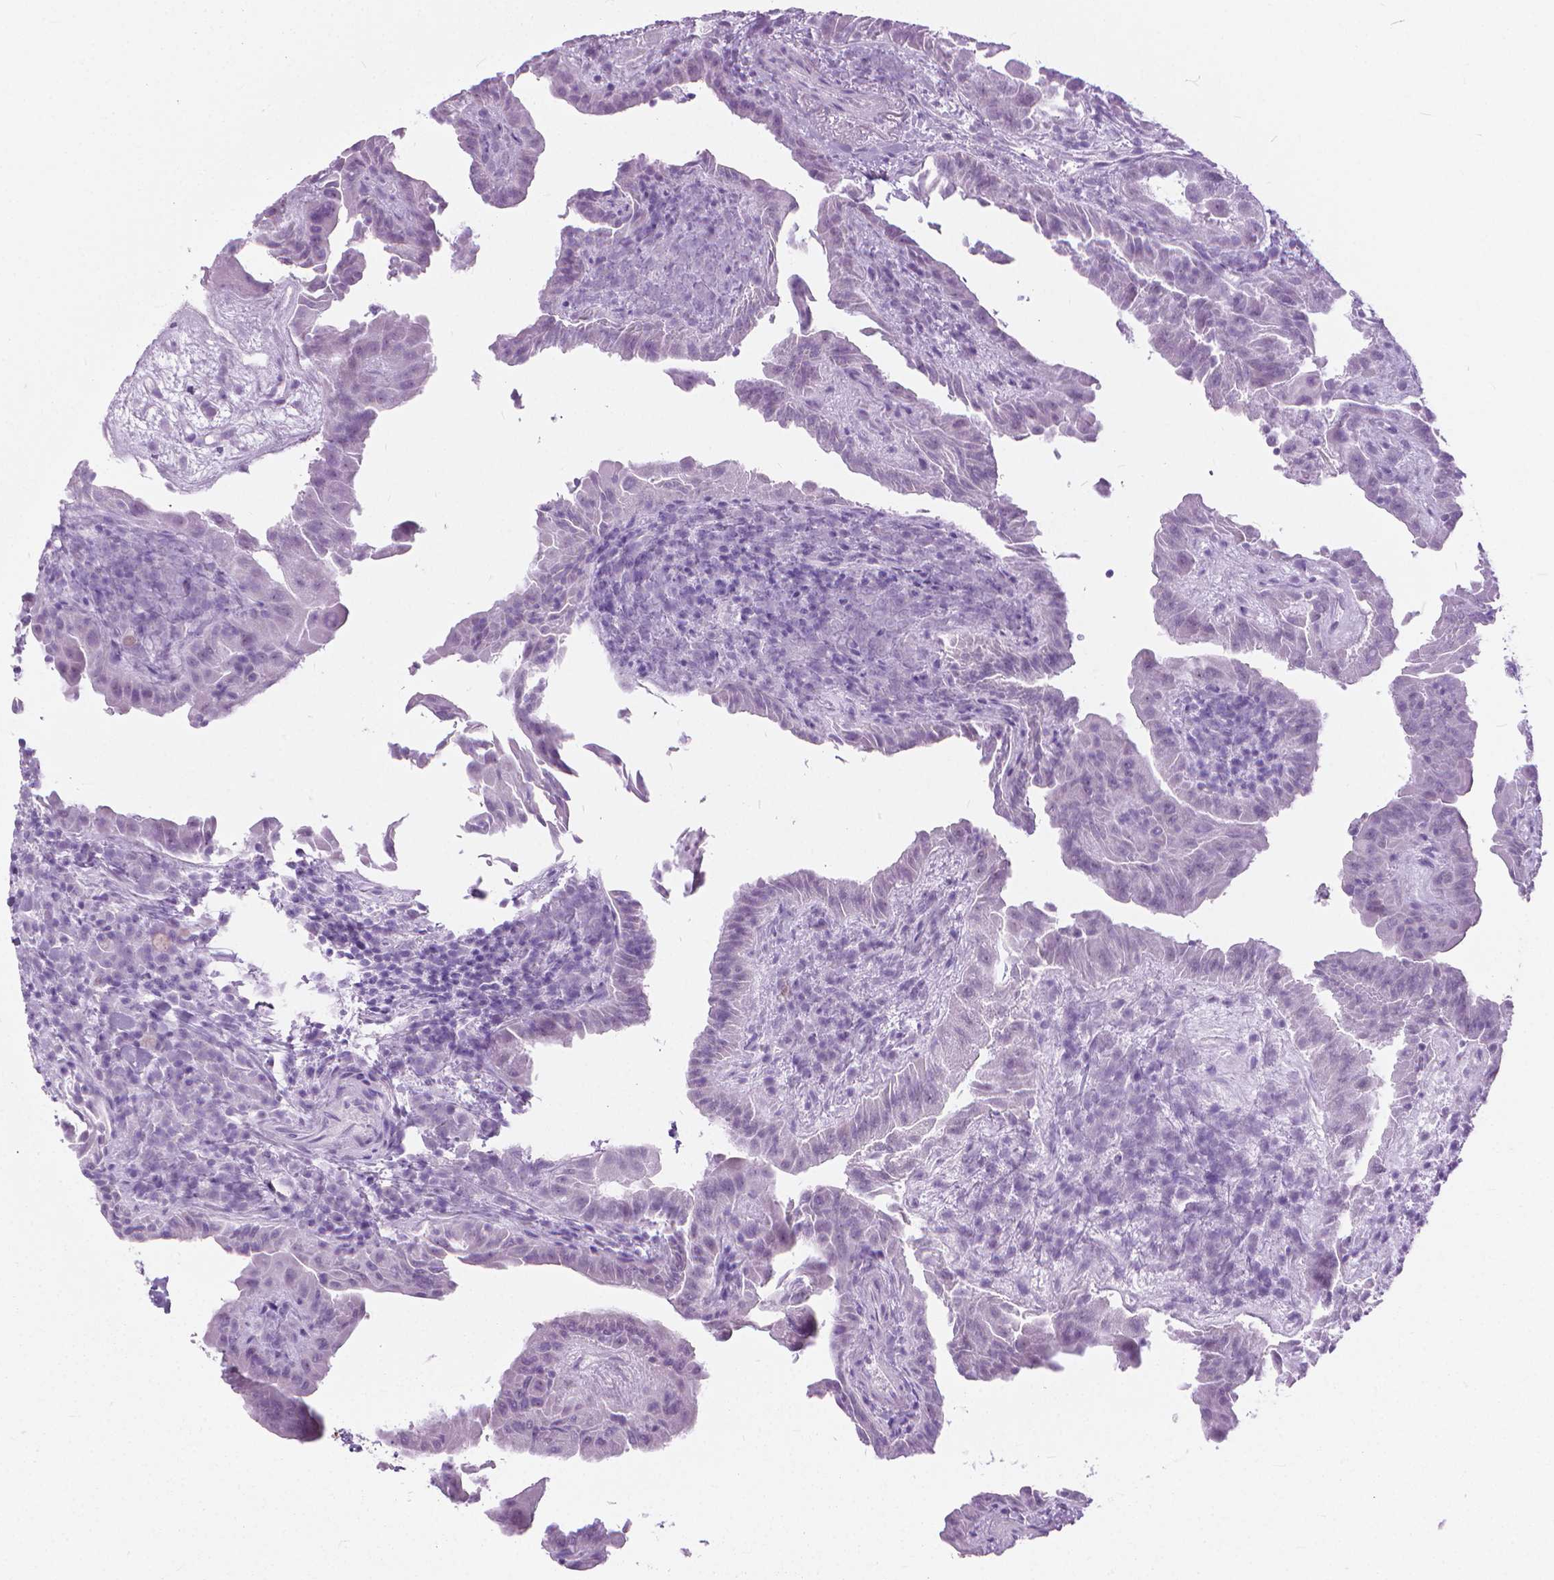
{"staining": {"intensity": "negative", "quantity": "none", "location": "none"}, "tissue": "thyroid cancer", "cell_type": "Tumor cells", "image_type": "cancer", "snomed": [{"axis": "morphology", "description": "Papillary adenocarcinoma, NOS"}, {"axis": "topography", "description": "Thyroid gland"}], "caption": "Immunohistochemistry (IHC) micrograph of neoplastic tissue: human thyroid papillary adenocarcinoma stained with DAB shows no significant protein expression in tumor cells.", "gene": "HTR2B", "patient": {"sex": "female", "age": 37}}